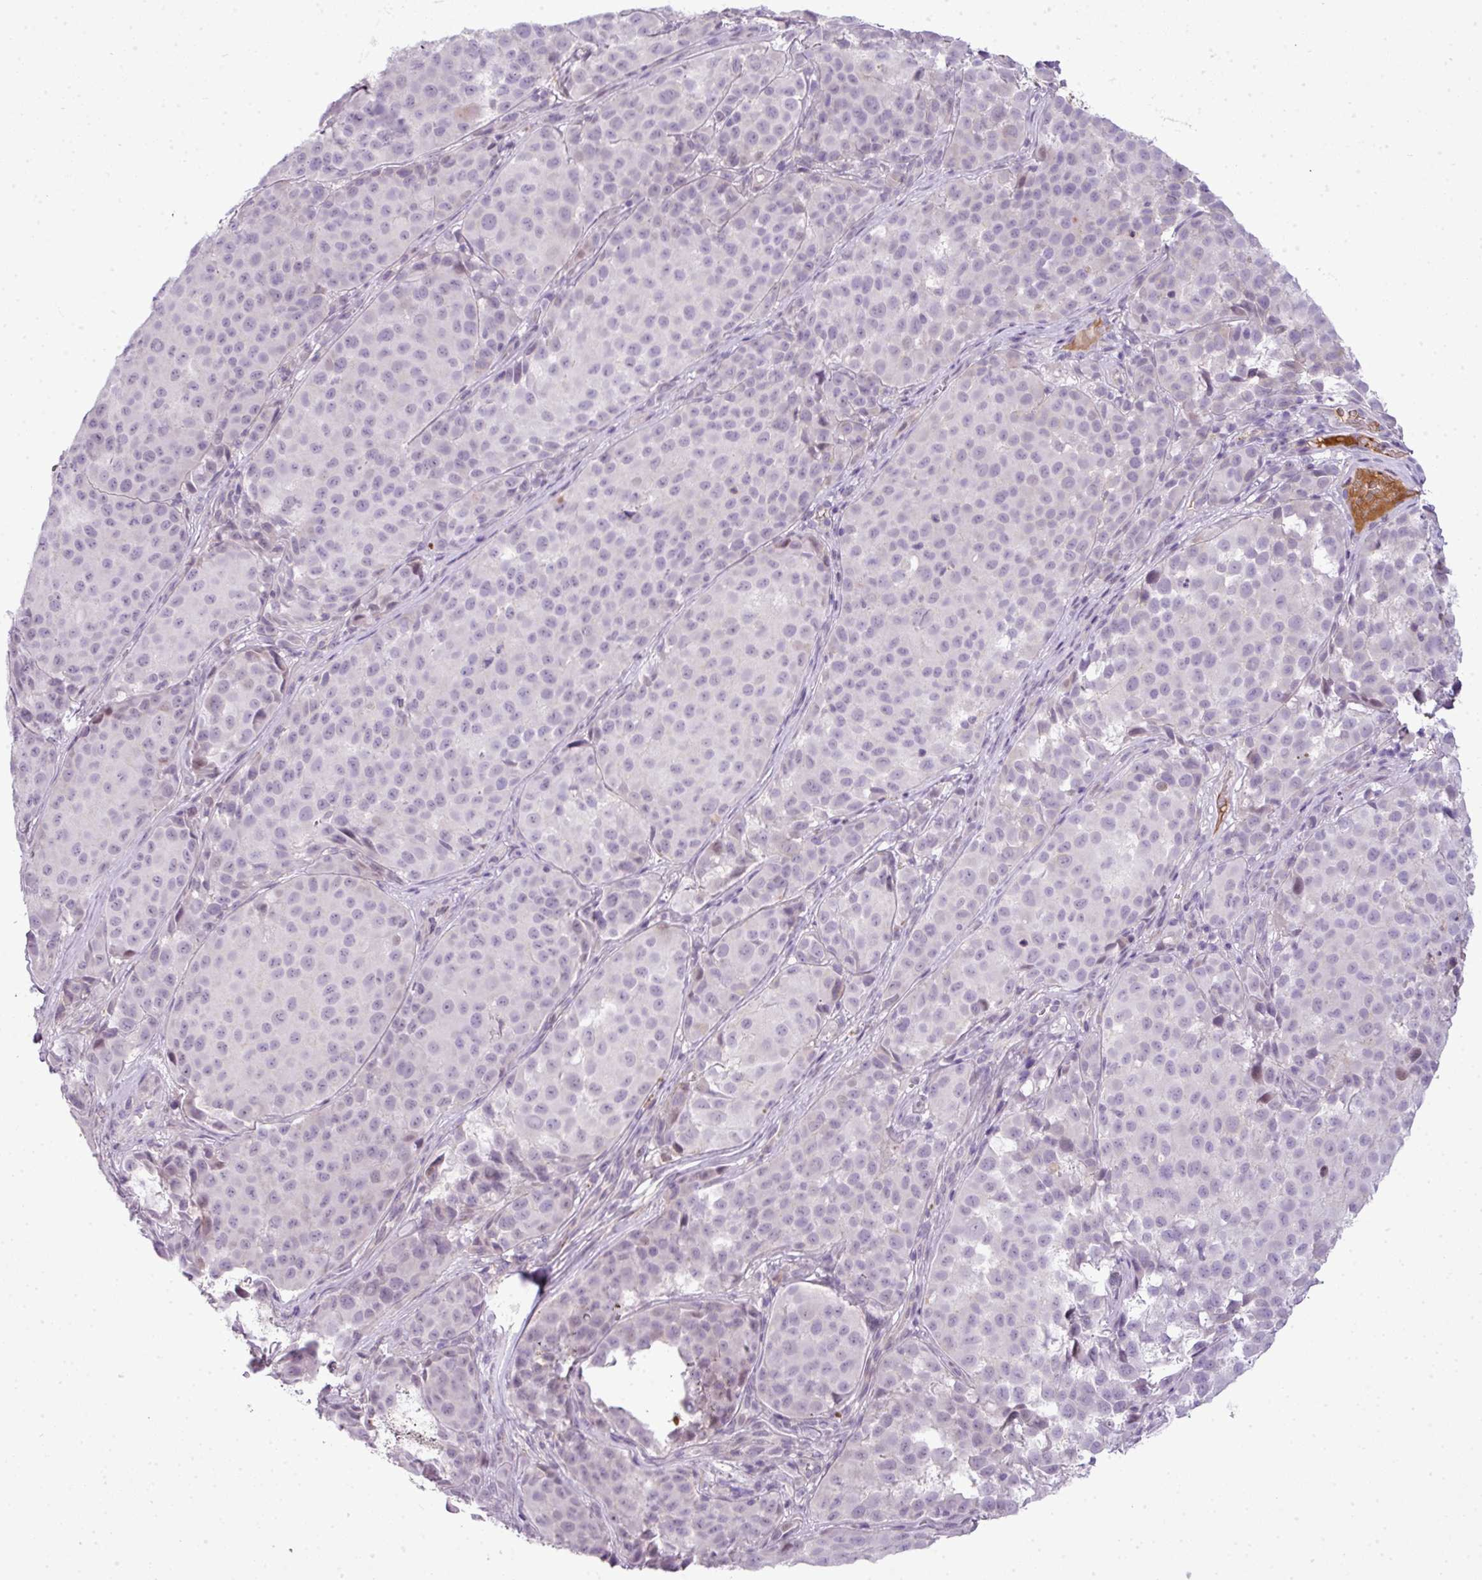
{"staining": {"intensity": "weak", "quantity": "<25%", "location": "cytoplasmic/membranous"}, "tissue": "melanoma", "cell_type": "Tumor cells", "image_type": "cancer", "snomed": [{"axis": "morphology", "description": "Malignant melanoma, NOS"}, {"axis": "topography", "description": "Skin"}], "caption": "DAB immunohistochemical staining of human malignant melanoma reveals no significant expression in tumor cells. Nuclei are stained in blue.", "gene": "C4B", "patient": {"sex": "male", "age": 64}}